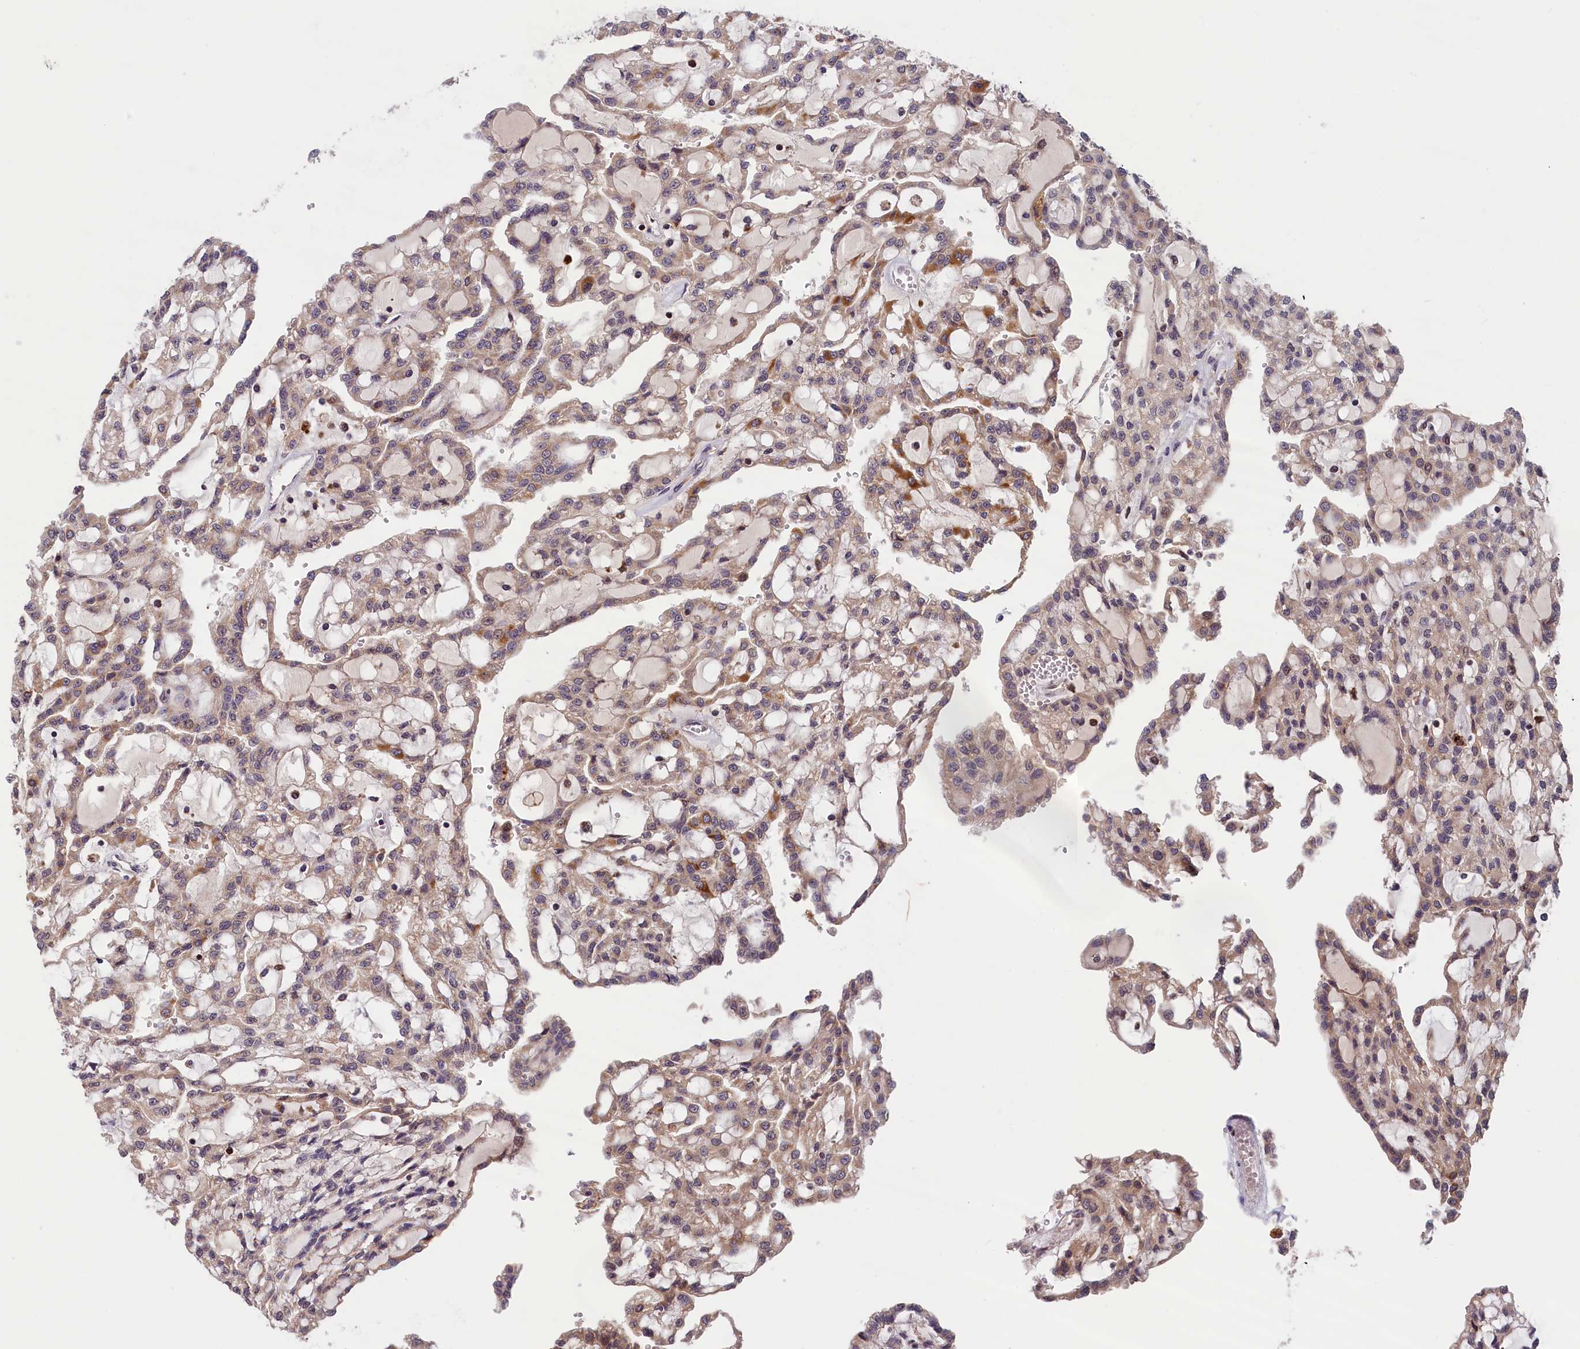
{"staining": {"intensity": "moderate", "quantity": ">75%", "location": "cytoplasmic/membranous"}, "tissue": "renal cancer", "cell_type": "Tumor cells", "image_type": "cancer", "snomed": [{"axis": "morphology", "description": "Adenocarcinoma, NOS"}, {"axis": "topography", "description": "Kidney"}], "caption": "Immunohistochemistry (IHC) micrograph of neoplastic tissue: human renal cancer (adenocarcinoma) stained using immunohistochemistry displays medium levels of moderate protein expression localized specifically in the cytoplasmic/membranous of tumor cells, appearing as a cytoplasmic/membranous brown color.", "gene": "KCNK6", "patient": {"sex": "male", "age": 63}}